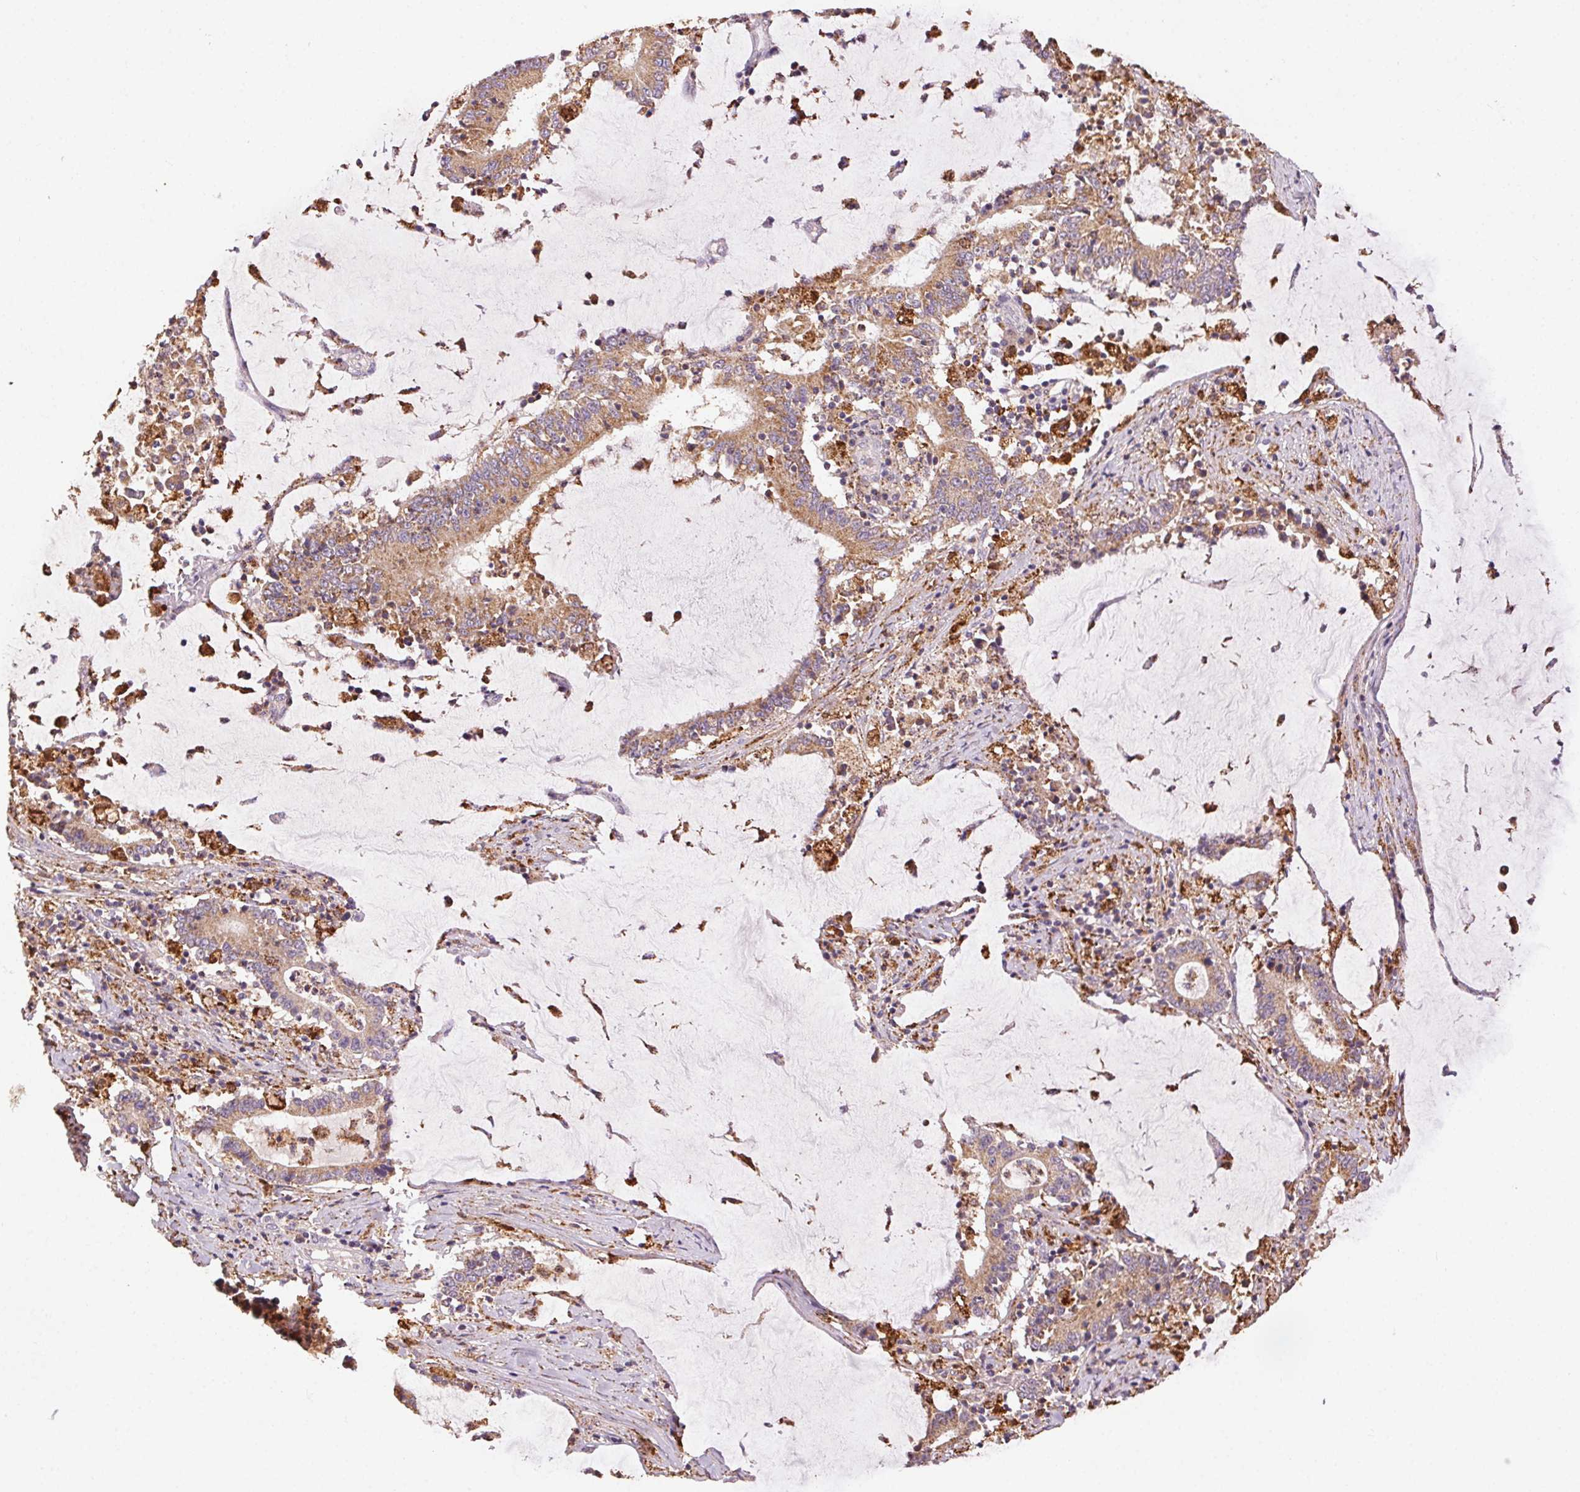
{"staining": {"intensity": "weak", "quantity": ">75%", "location": "cytoplasmic/membranous"}, "tissue": "stomach cancer", "cell_type": "Tumor cells", "image_type": "cancer", "snomed": [{"axis": "morphology", "description": "Adenocarcinoma, NOS"}, {"axis": "topography", "description": "Stomach, upper"}], "caption": "Brown immunohistochemical staining in stomach cancer exhibits weak cytoplasmic/membranous expression in approximately >75% of tumor cells.", "gene": "FNBP1L", "patient": {"sex": "male", "age": 68}}